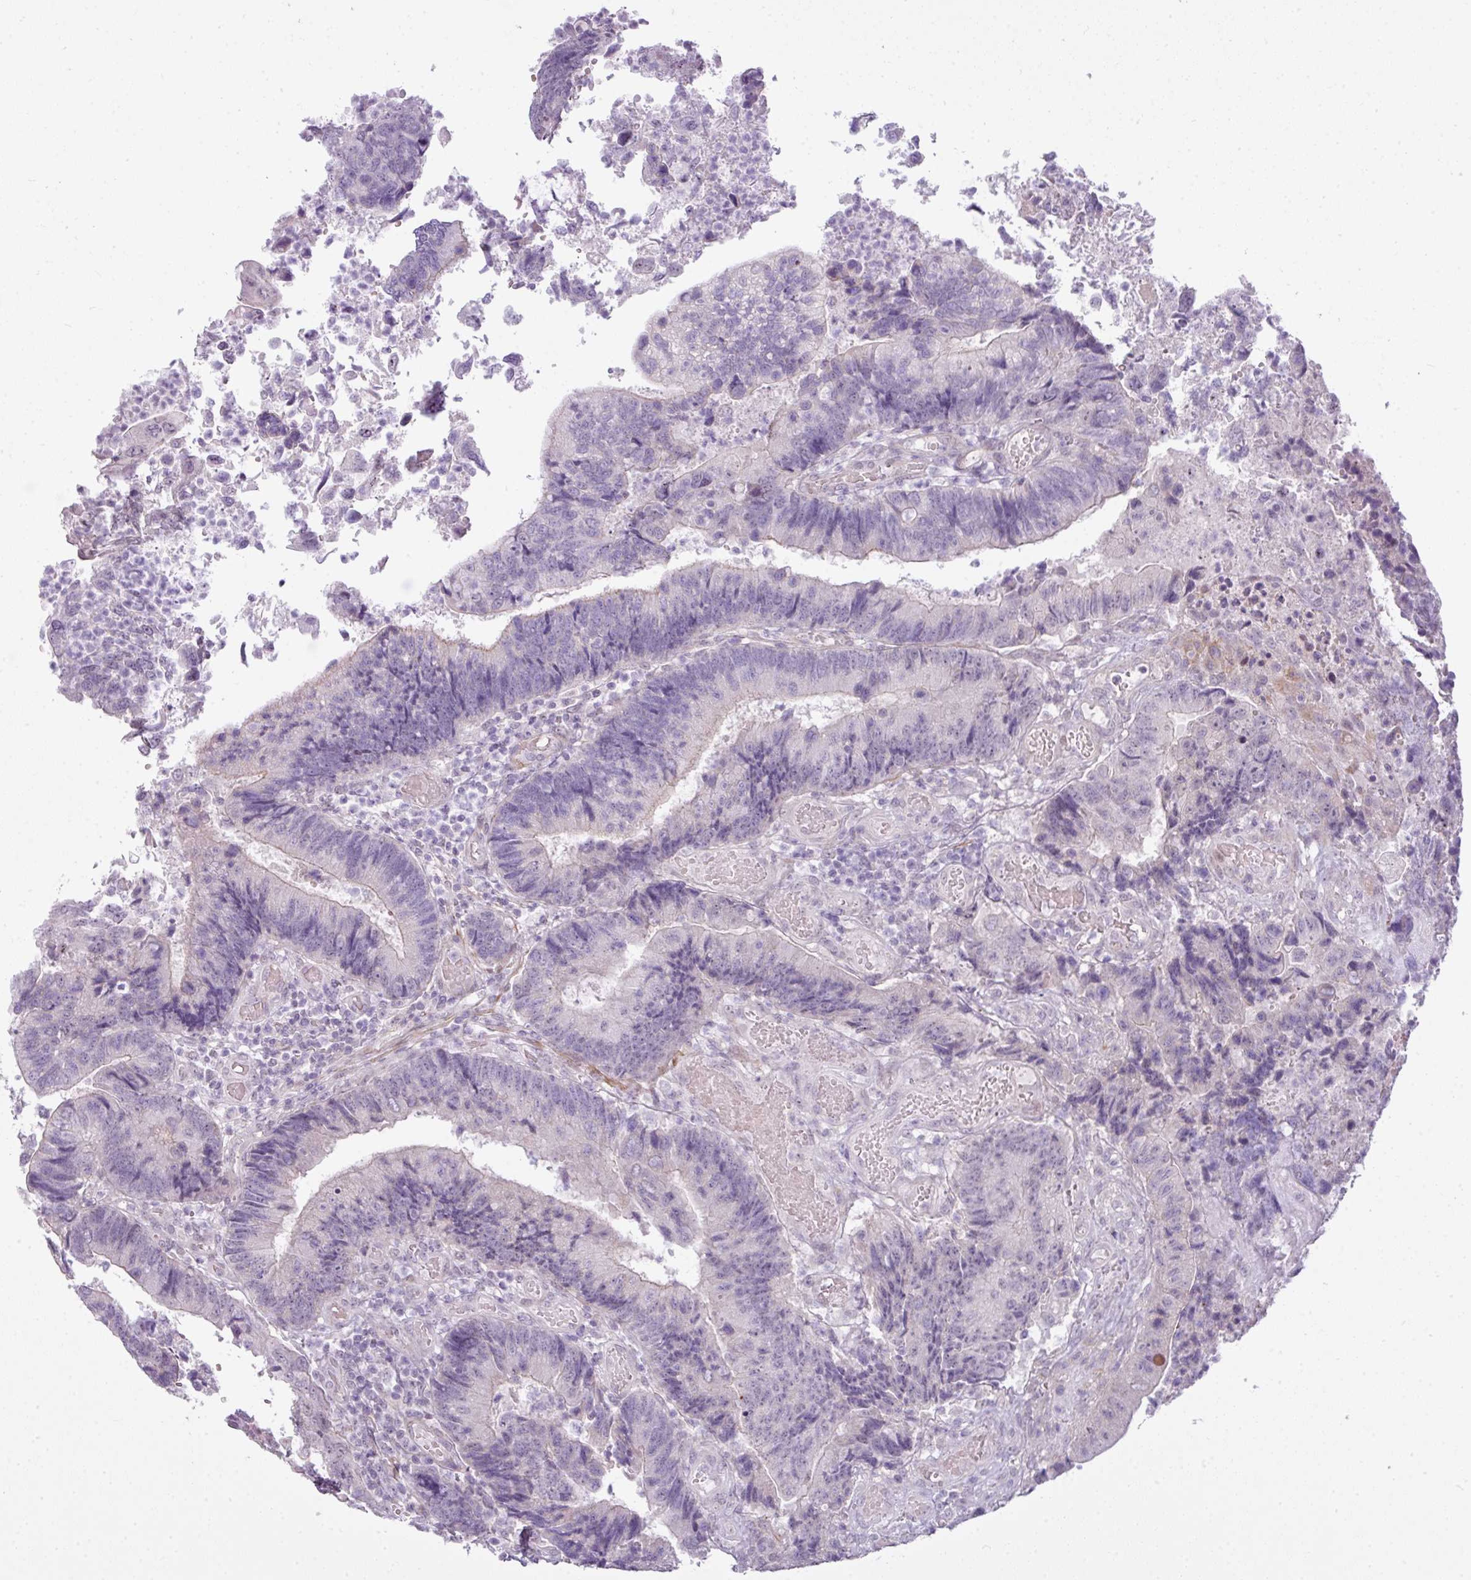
{"staining": {"intensity": "negative", "quantity": "none", "location": "none"}, "tissue": "colorectal cancer", "cell_type": "Tumor cells", "image_type": "cancer", "snomed": [{"axis": "morphology", "description": "Adenocarcinoma, NOS"}, {"axis": "topography", "description": "Colon"}], "caption": "Colorectal cancer (adenocarcinoma) was stained to show a protein in brown. There is no significant staining in tumor cells. (Stains: DAB IHC with hematoxylin counter stain, Microscopy: brightfield microscopy at high magnification).", "gene": "ZNF688", "patient": {"sex": "female", "age": 67}}